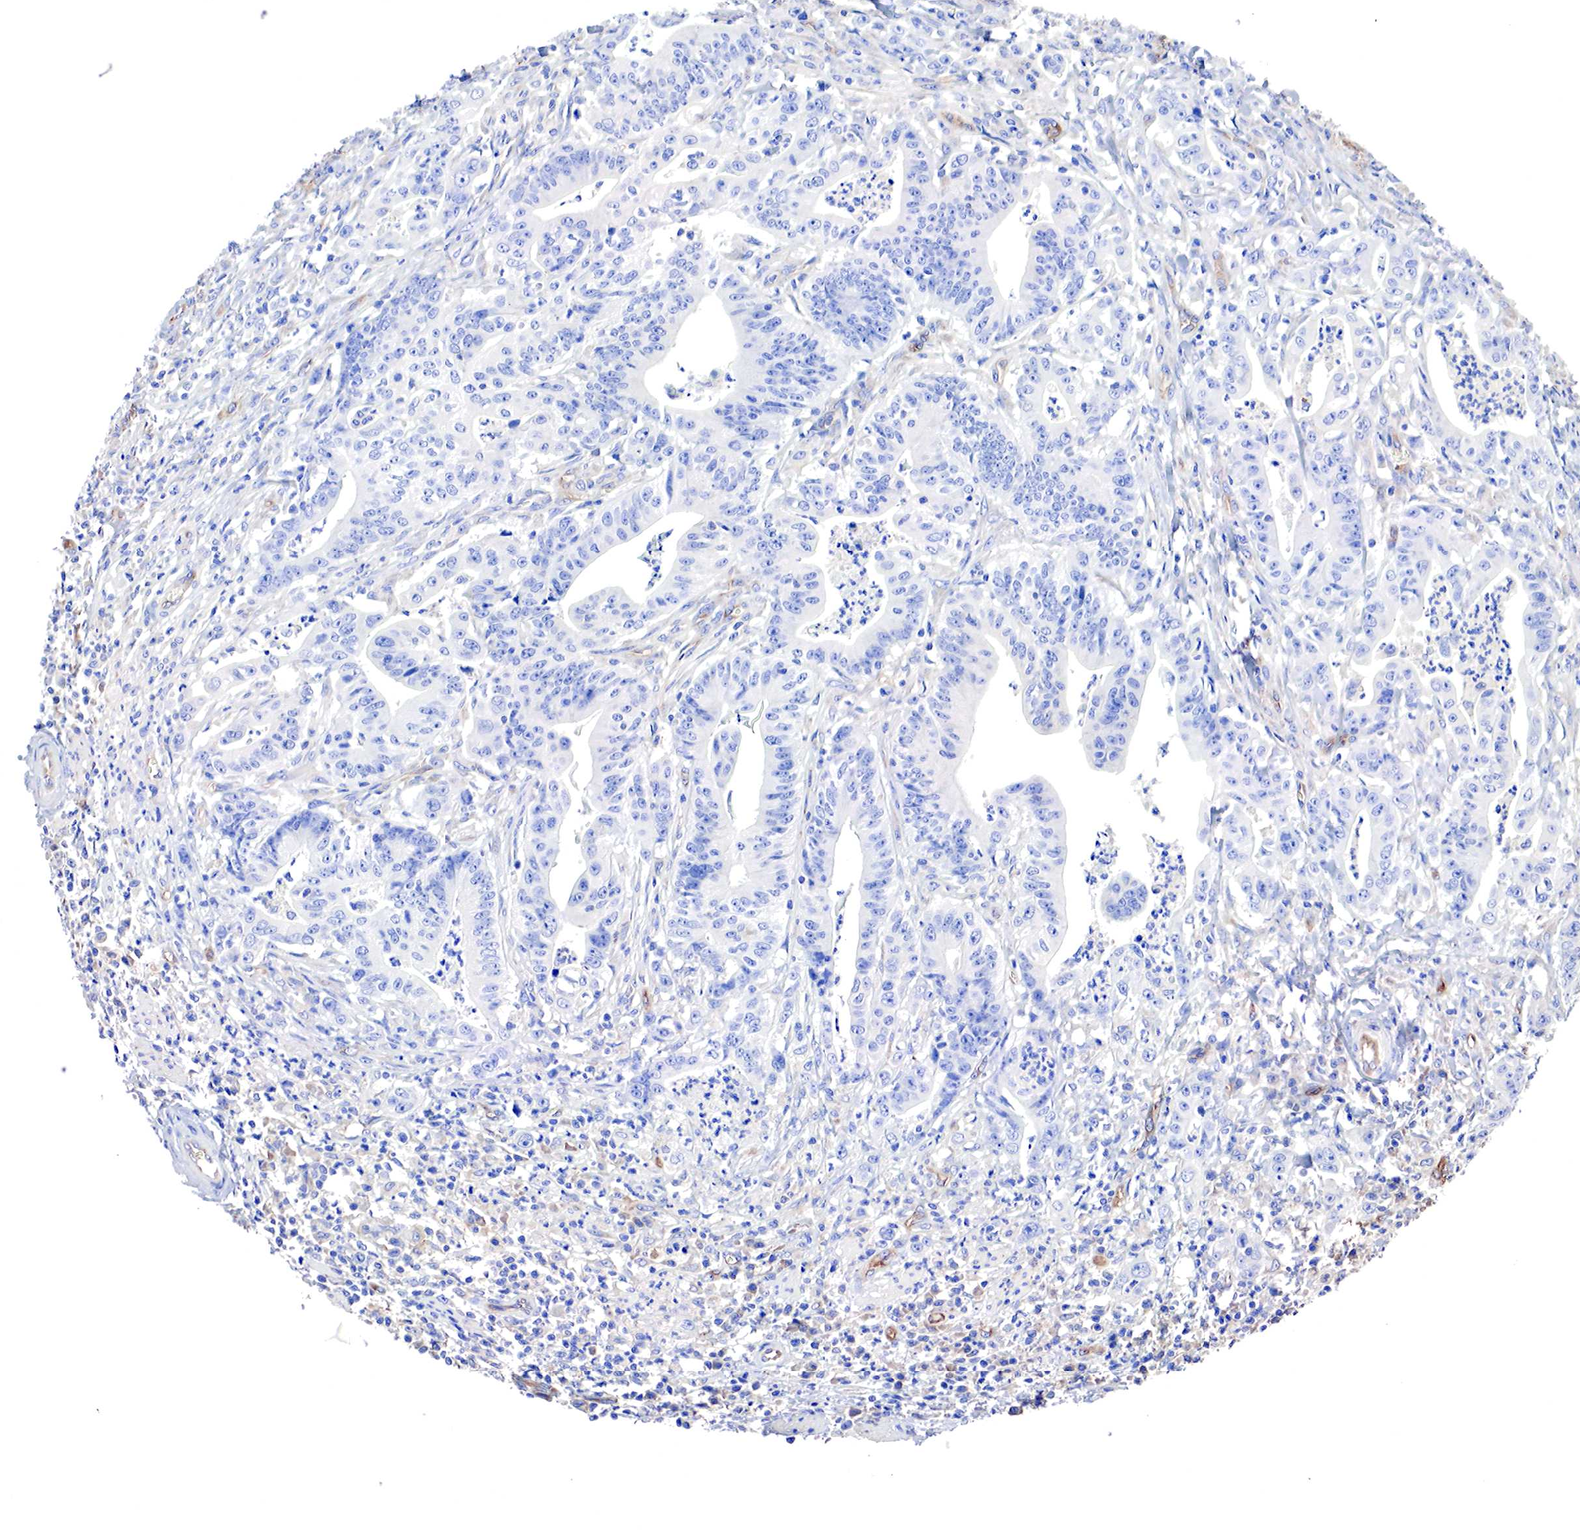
{"staining": {"intensity": "negative", "quantity": "none", "location": "none"}, "tissue": "stomach cancer", "cell_type": "Tumor cells", "image_type": "cancer", "snomed": [{"axis": "morphology", "description": "Adenocarcinoma, NOS"}, {"axis": "topography", "description": "Stomach, lower"}], "caption": "Micrograph shows no protein positivity in tumor cells of stomach cancer tissue.", "gene": "RDX", "patient": {"sex": "female", "age": 86}}